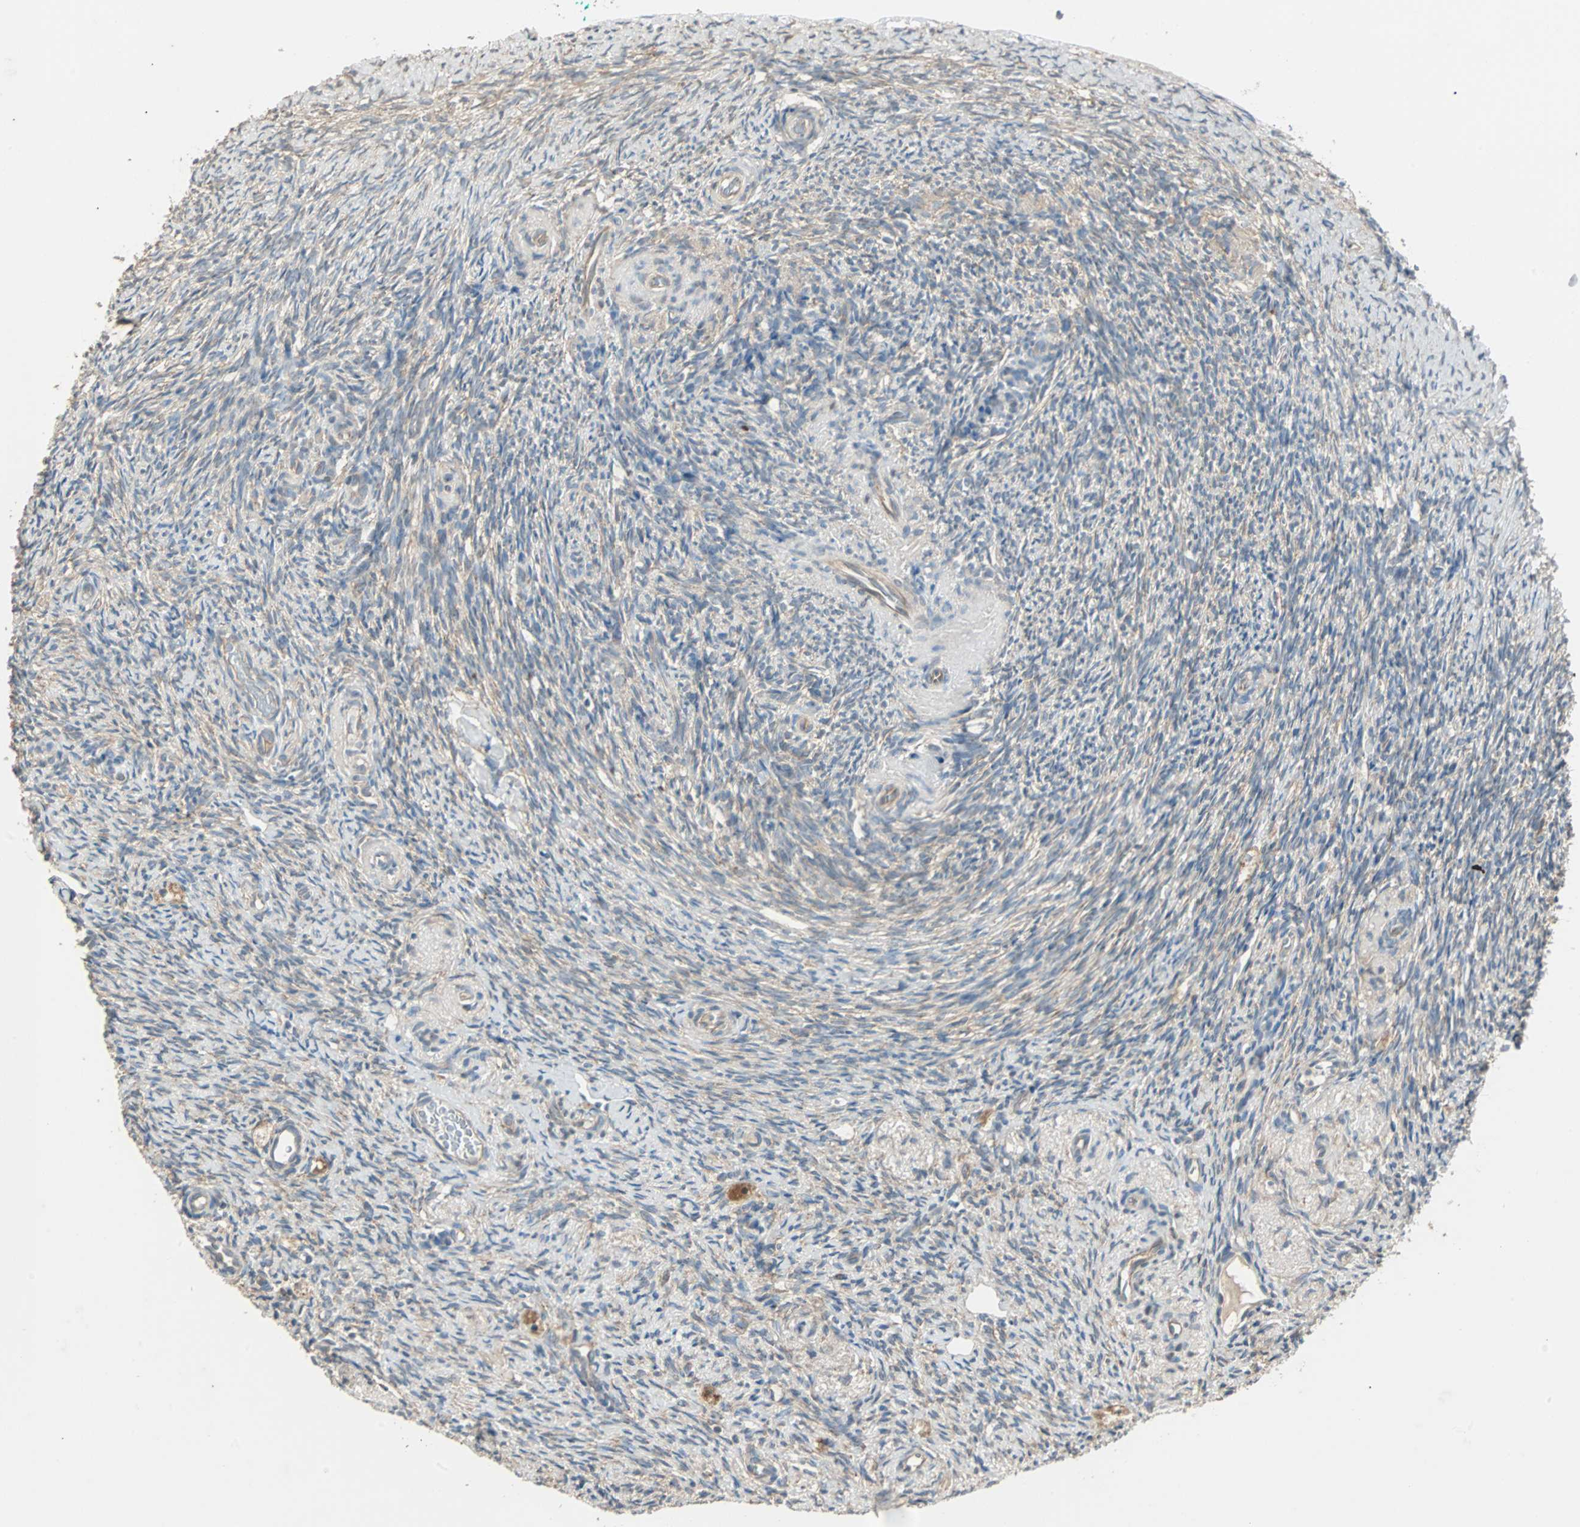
{"staining": {"intensity": "weak", "quantity": "<25%", "location": "cytoplasmic/membranous"}, "tissue": "ovary", "cell_type": "Ovarian stroma cells", "image_type": "normal", "snomed": [{"axis": "morphology", "description": "Normal tissue, NOS"}, {"axis": "topography", "description": "Ovary"}], "caption": "IHC micrograph of benign ovary: ovary stained with DAB reveals no significant protein positivity in ovarian stroma cells.", "gene": "CMC2", "patient": {"sex": "female", "age": 60}}